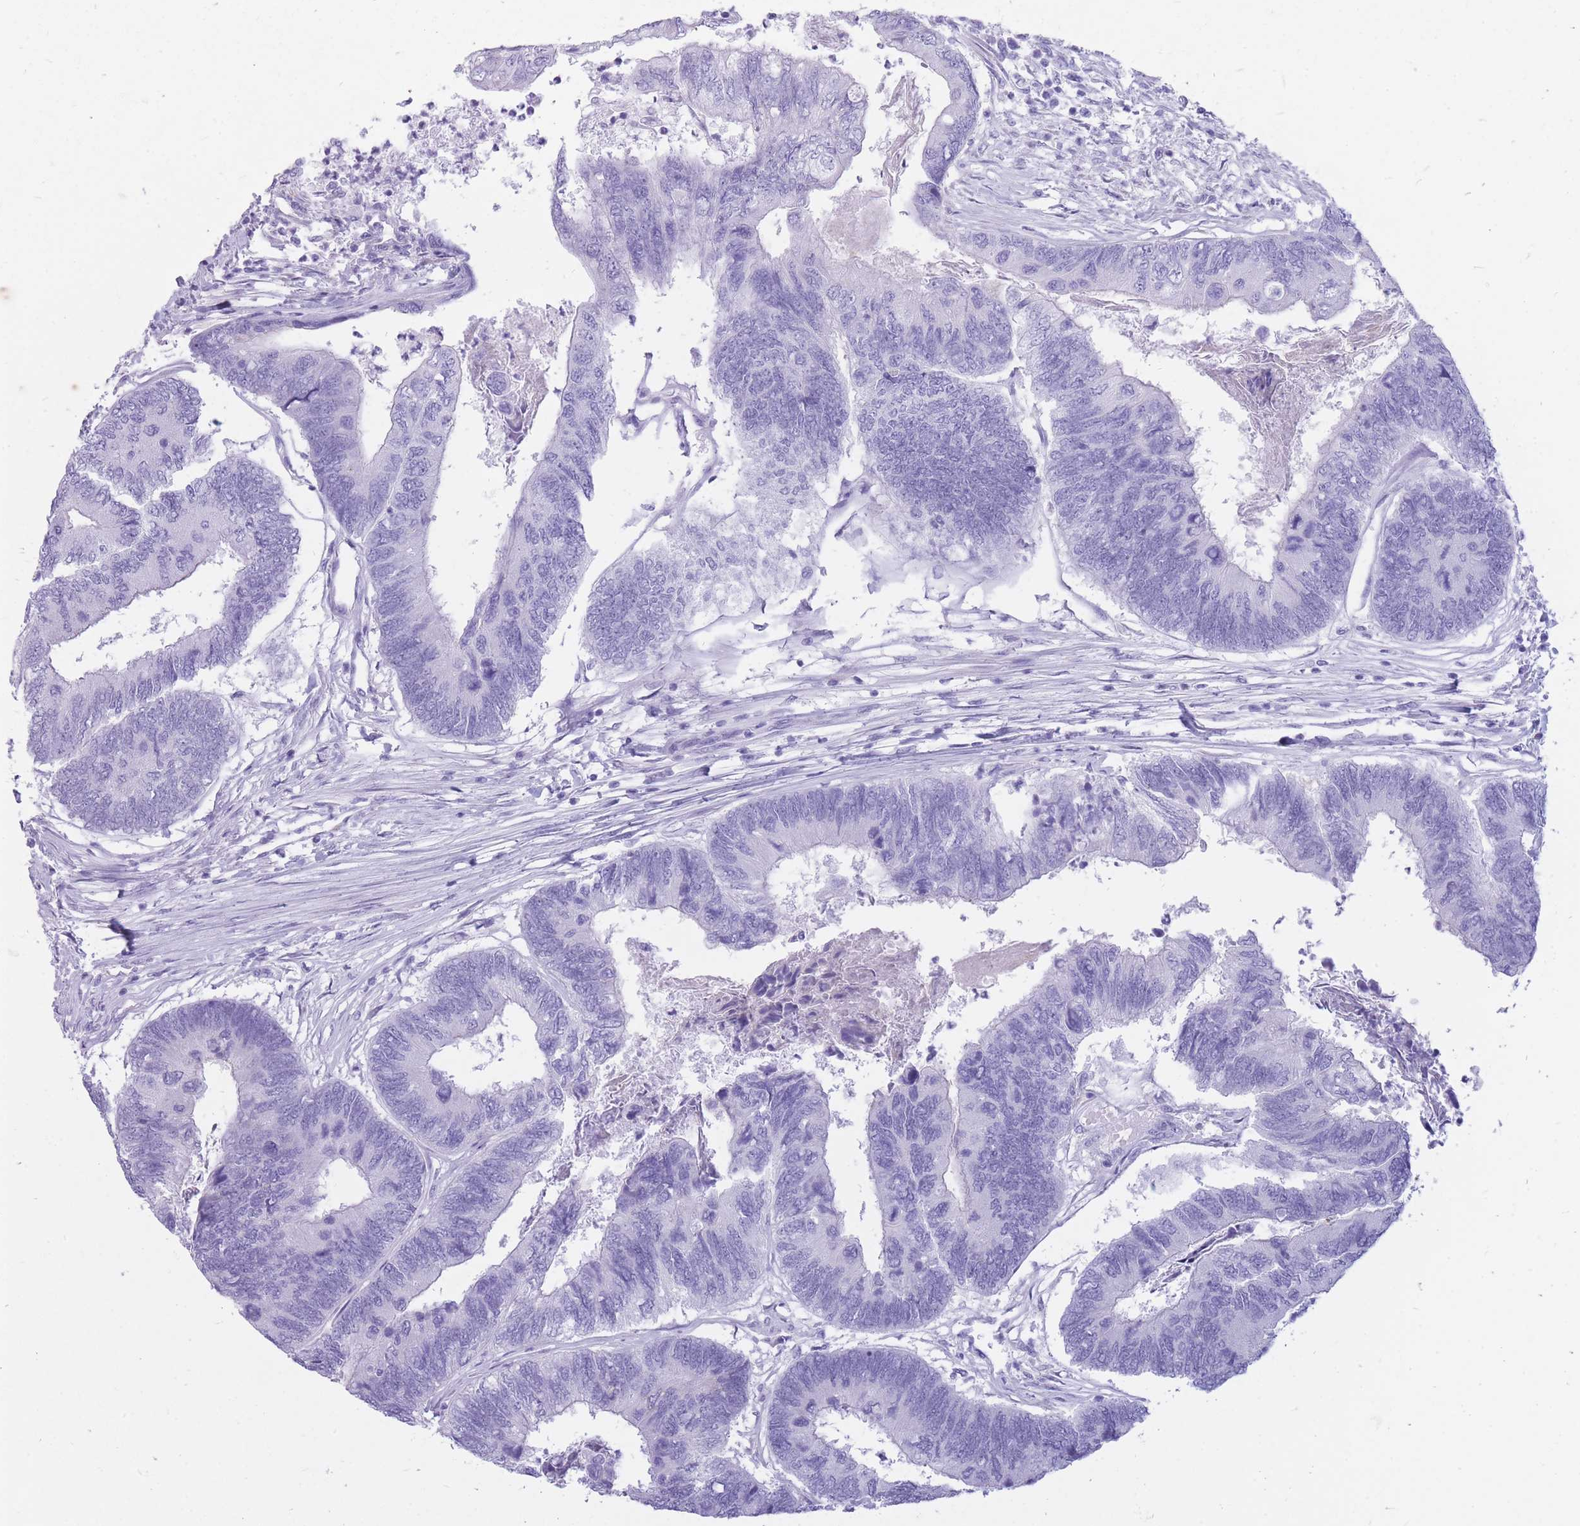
{"staining": {"intensity": "negative", "quantity": "none", "location": "none"}, "tissue": "colorectal cancer", "cell_type": "Tumor cells", "image_type": "cancer", "snomed": [{"axis": "morphology", "description": "Adenocarcinoma, NOS"}, {"axis": "topography", "description": "Colon"}], "caption": "Human adenocarcinoma (colorectal) stained for a protein using immunohistochemistry (IHC) exhibits no expression in tumor cells.", "gene": "CYP21A2", "patient": {"sex": "female", "age": 67}}